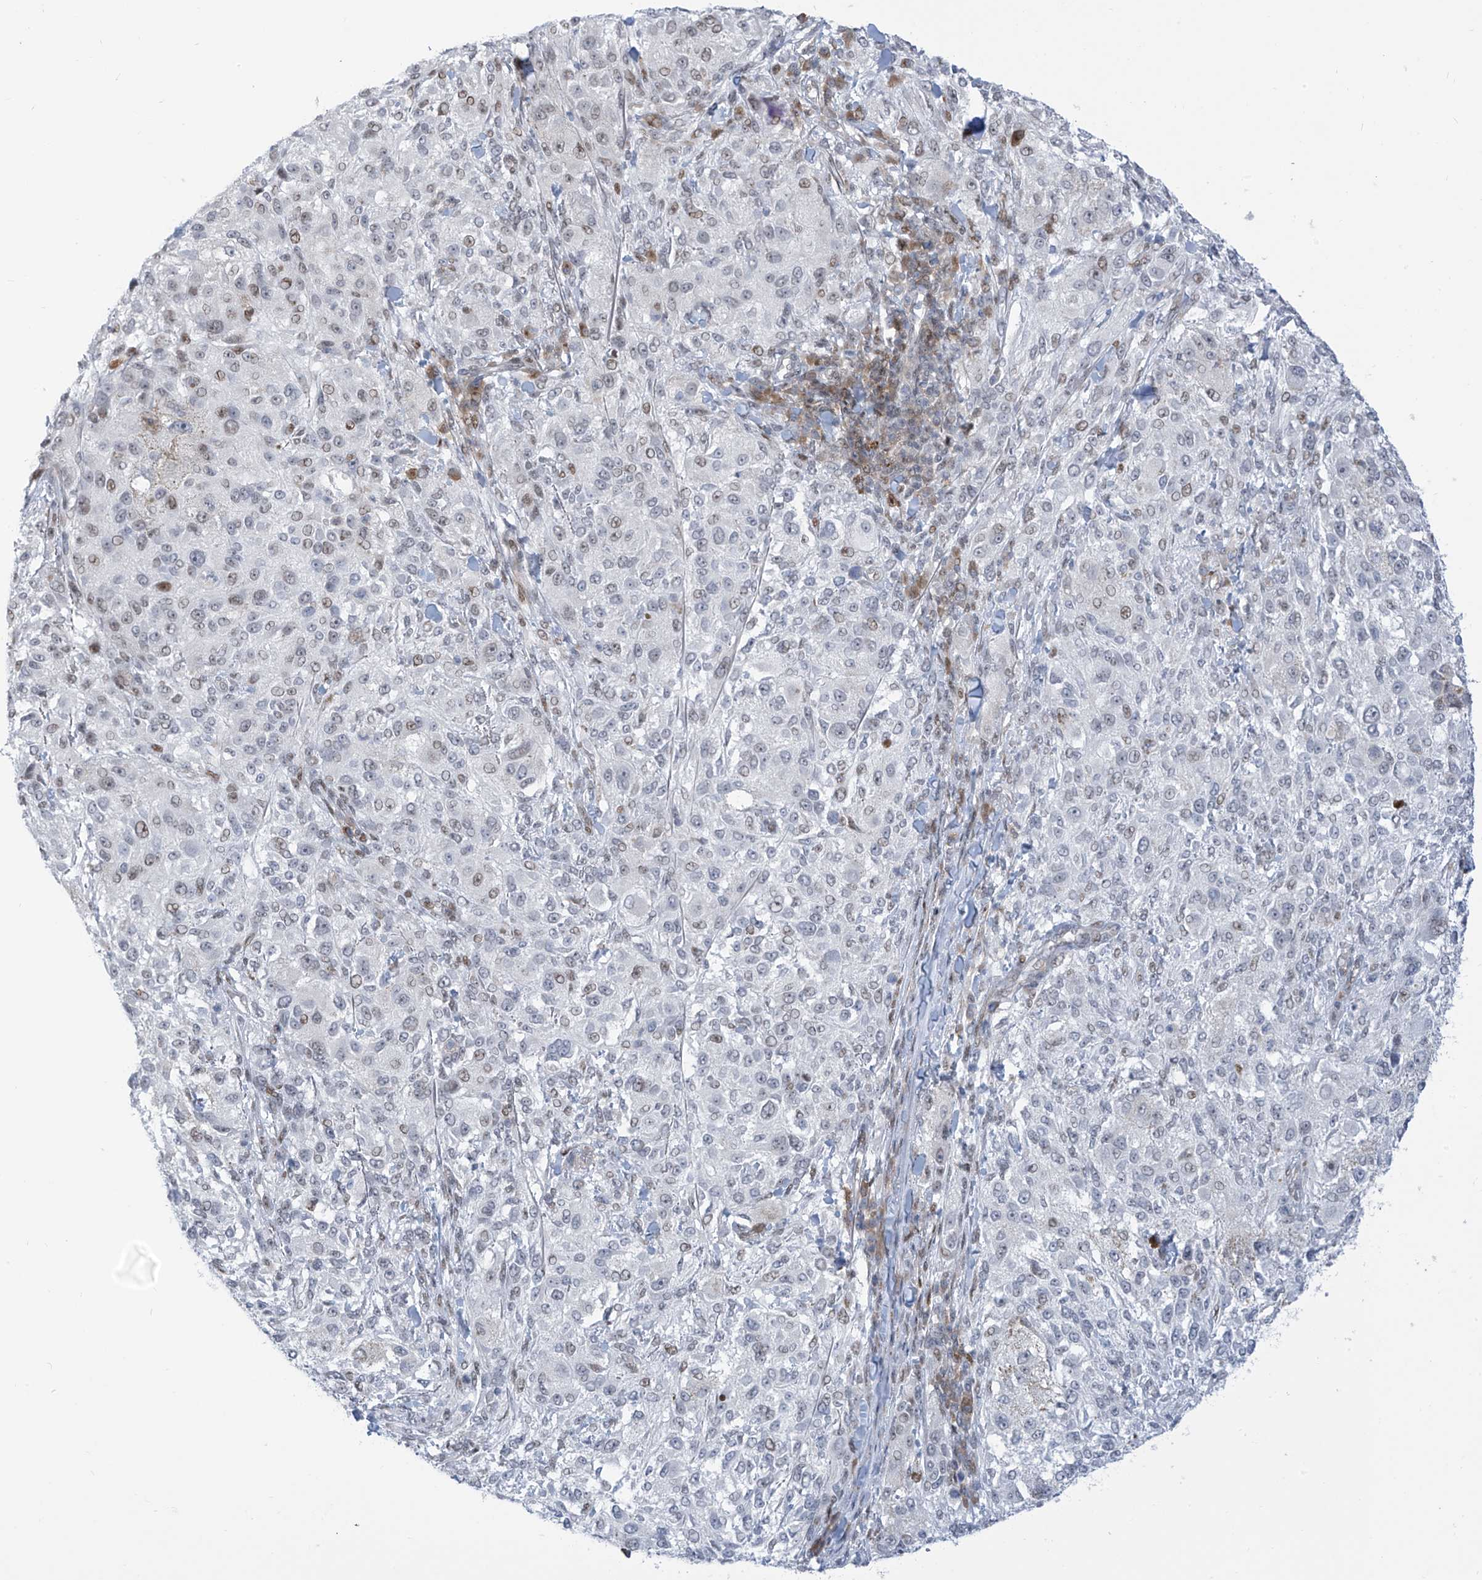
{"staining": {"intensity": "weak", "quantity": "<25%", "location": "nuclear"}, "tissue": "melanoma", "cell_type": "Tumor cells", "image_type": "cancer", "snomed": [{"axis": "morphology", "description": "Necrosis, NOS"}, {"axis": "morphology", "description": "Malignant melanoma, NOS"}, {"axis": "topography", "description": "Skin"}], "caption": "High power microscopy histopathology image of an IHC histopathology image of melanoma, revealing no significant expression in tumor cells.", "gene": "LIN9", "patient": {"sex": "female", "age": 87}}